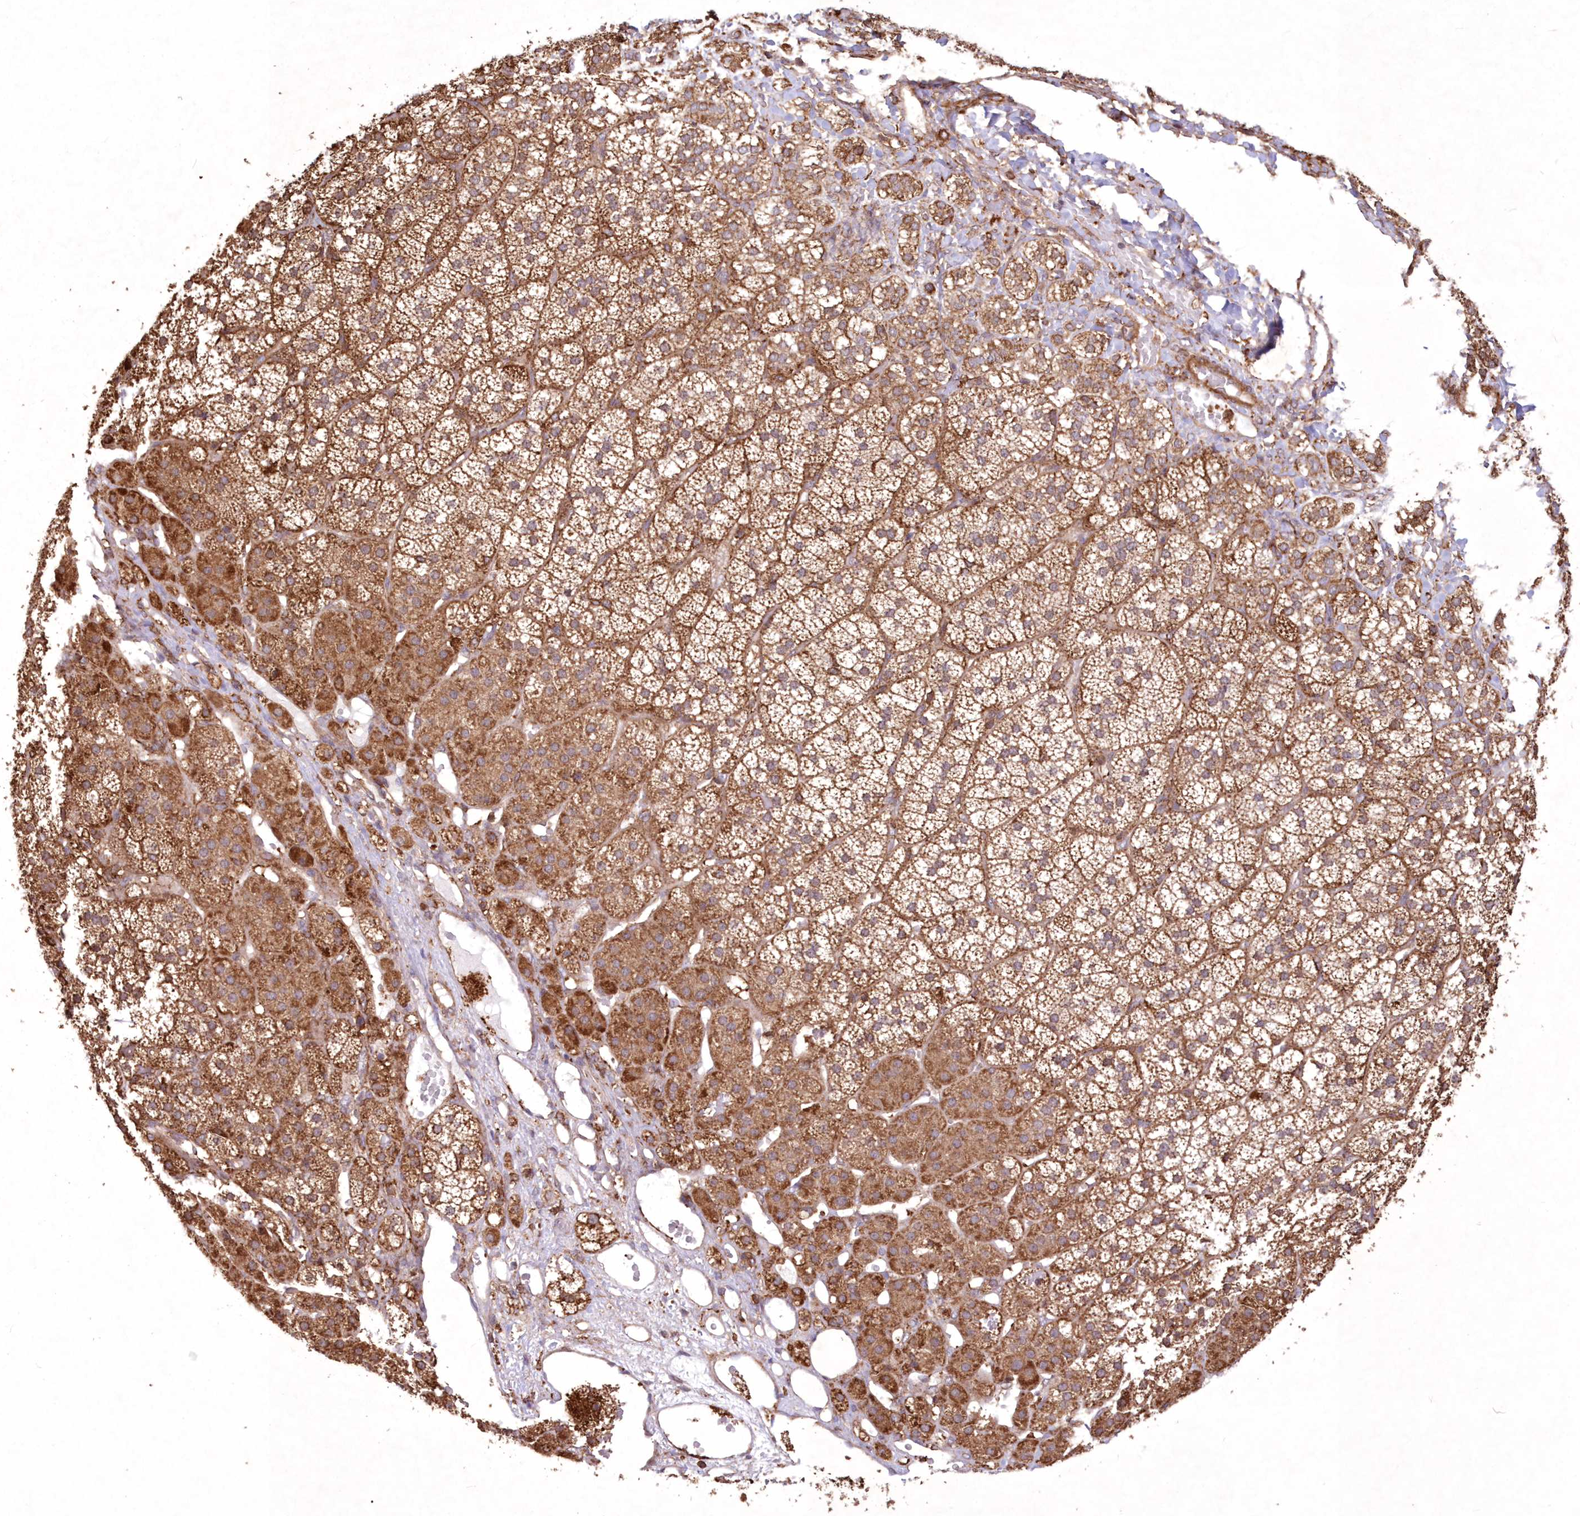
{"staining": {"intensity": "moderate", "quantity": ">75%", "location": "cytoplasmic/membranous"}, "tissue": "adrenal gland", "cell_type": "Glandular cells", "image_type": "normal", "snomed": [{"axis": "morphology", "description": "Normal tissue, NOS"}, {"axis": "topography", "description": "Adrenal gland"}], "caption": "IHC staining of normal adrenal gland, which exhibits medium levels of moderate cytoplasmic/membranous staining in approximately >75% of glandular cells indicating moderate cytoplasmic/membranous protein expression. The staining was performed using DAB (brown) for protein detection and nuclei were counterstained in hematoxylin (blue).", "gene": "TMEM139", "patient": {"sex": "female", "age": 44}}